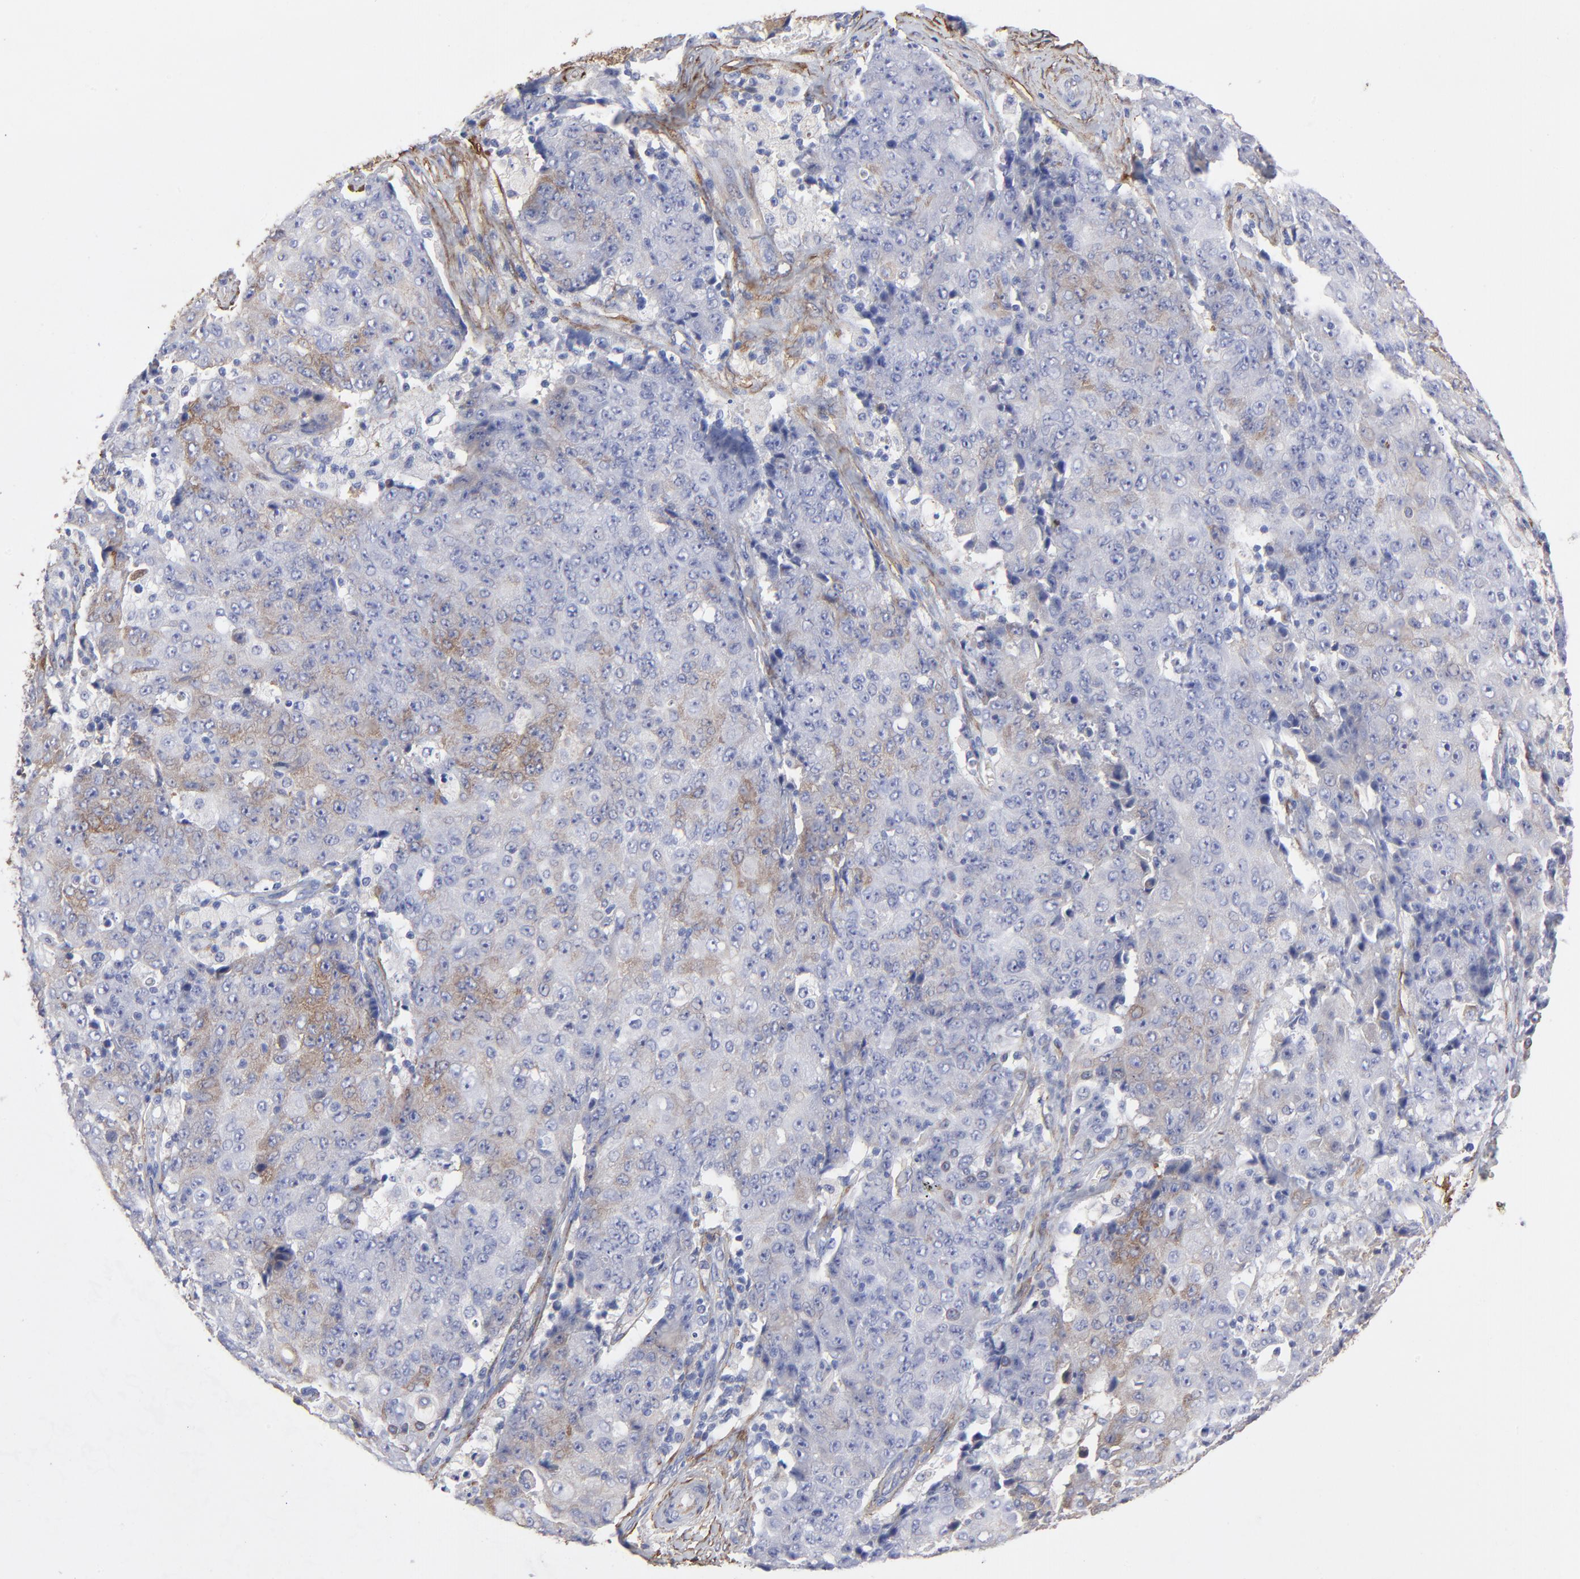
{"staining": {"intensity": "moderate", "quantity": "25%-75%", "location": "cytoplasmic/membranous"}, "tissue": "ovarian cancer", "cell_type": "Tumor cells", "image_type": "cancer", "snomed": [{"axis": "morphology", "description": "Carcinoma, endometroid"}, {"axis": "topography", "description": "Ovary"}], "caption": "An immunohistochemistry (IHC) photomicrograph of tumor tissue is shown. Protein staining in brown highlights moderate cytoplasmic/membranous positivity in ovarian cancer (endometroid carcinoma) within tumor cells. The staining was performed using DAB (3,3'-diaminobenzidine), with brown indicating positive protein expression. Nuclei are stained blue with hematoxylin.", "gene": "CILP", "patient": {"sex": "female", "age": 42}}